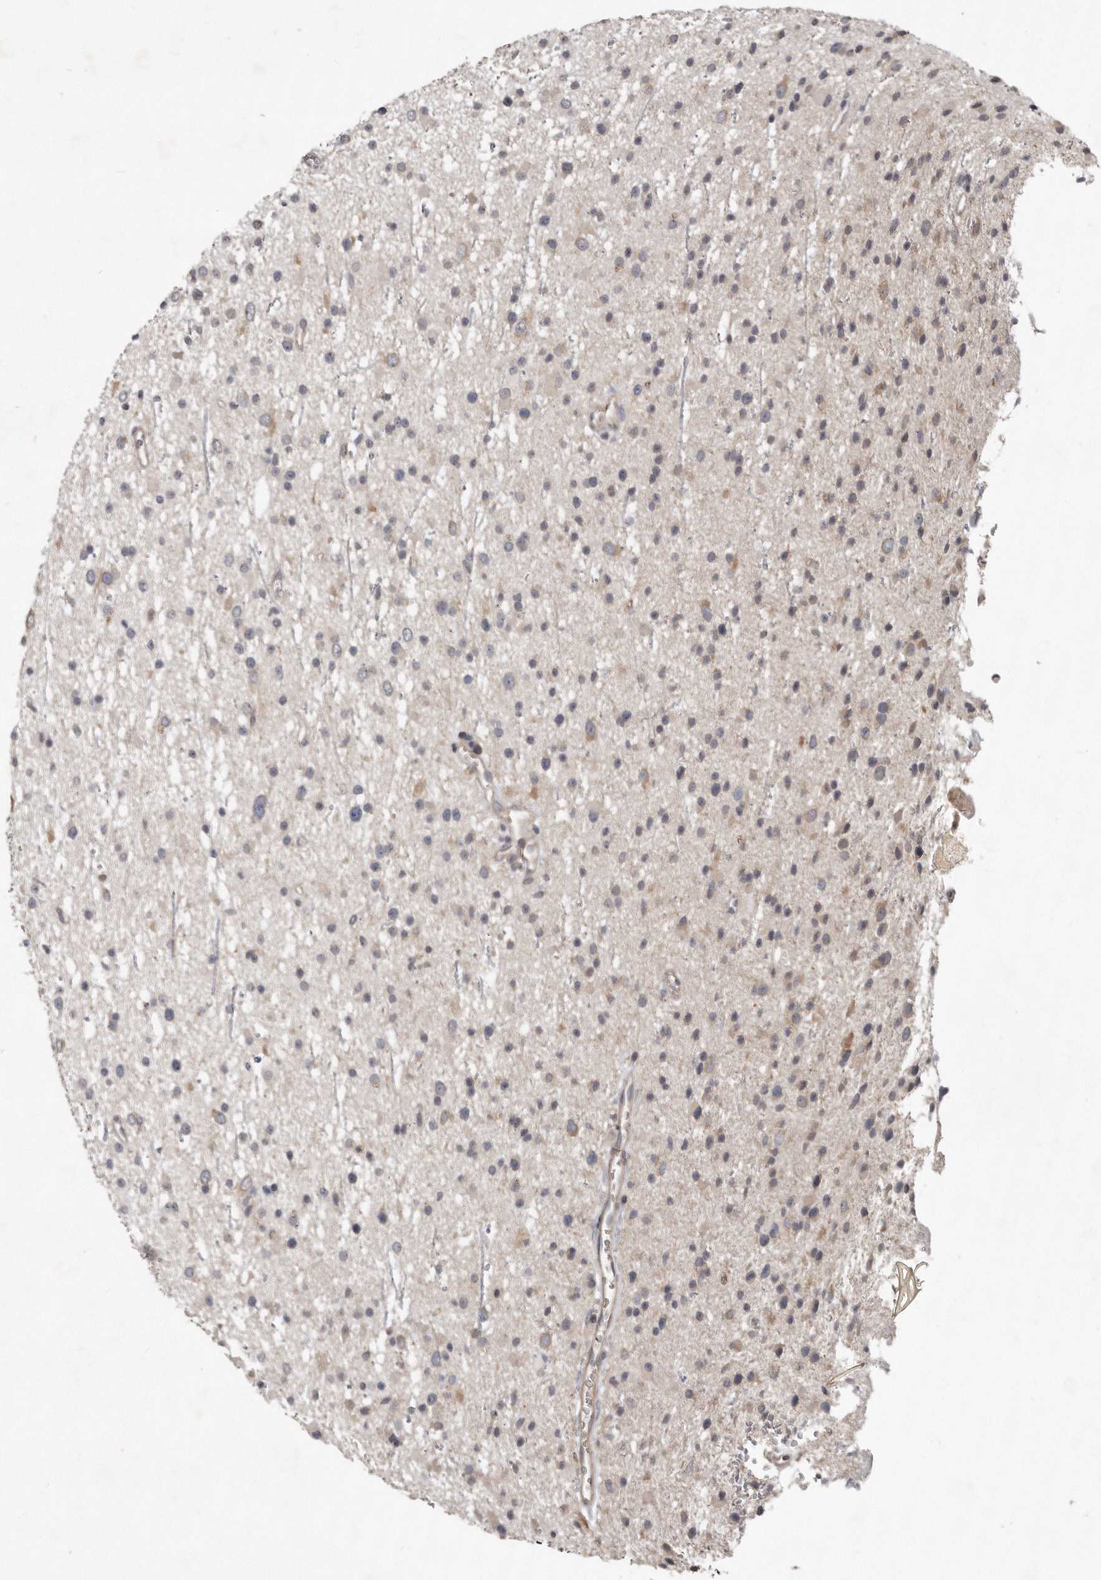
{"staining": {"intensity": "weak", "quantity": "<25%", "location": "cytoplasmic/membranous"}, "tissue": "glioma", "cell_type": "Tumor cells", "image_type": "cancer", "snomed": [{"axis": "morphology", "description": "Glioma, malignant, Low grade"}, {"axis": "topography", "description": "Cerebral cortex"}], "caption": "A micrograph of human low-grade glioma (malignant) is negative for staining in tumor cells.", "gene": "AKNAD1", "patient": {"sex": "female", "age": 39}}